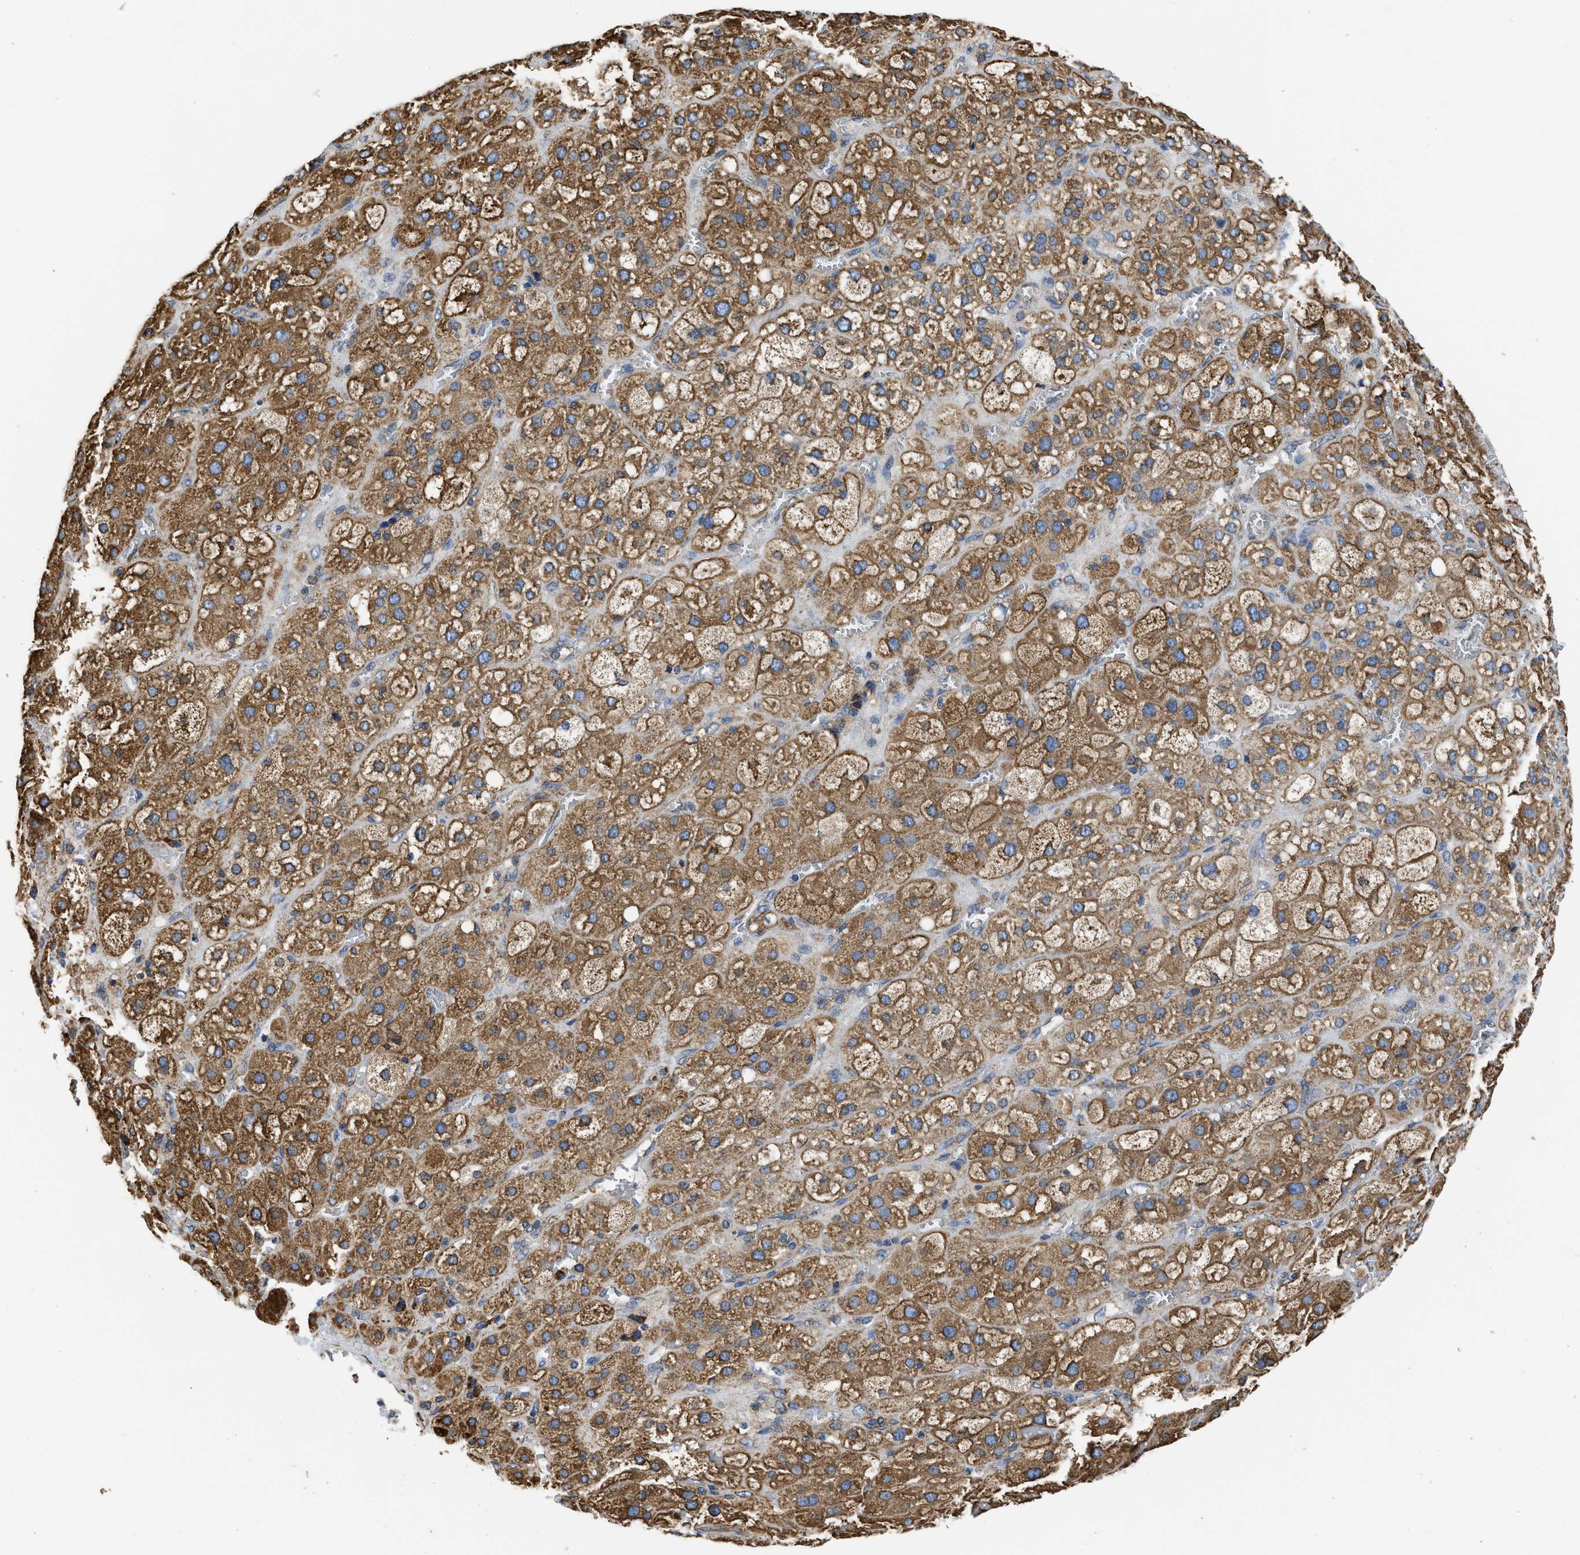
{"staining": {"intensity": "moderate", "quantity": ">75%", "location": "cytoplasmic/membranous"}, "tissue": "adrenal gland", "cell_type": "Glandular cells", "image_type": "normal", "snomed": [{"axis": "morphology", "description": "Normal tissue, NOS"}, {"axis": "topography", "description": "Adrenal gland"}], "caption": "Adrenal gland stained with immunohistochemistry reveals moderate cytoplasmic/membranous expression in approximately >75% of glandular cells. (DAB IHC, brown staining for protein, blue staining for nuclei).", "gene": "CYCS", "patient": {"sex": "female", "age": 47}}